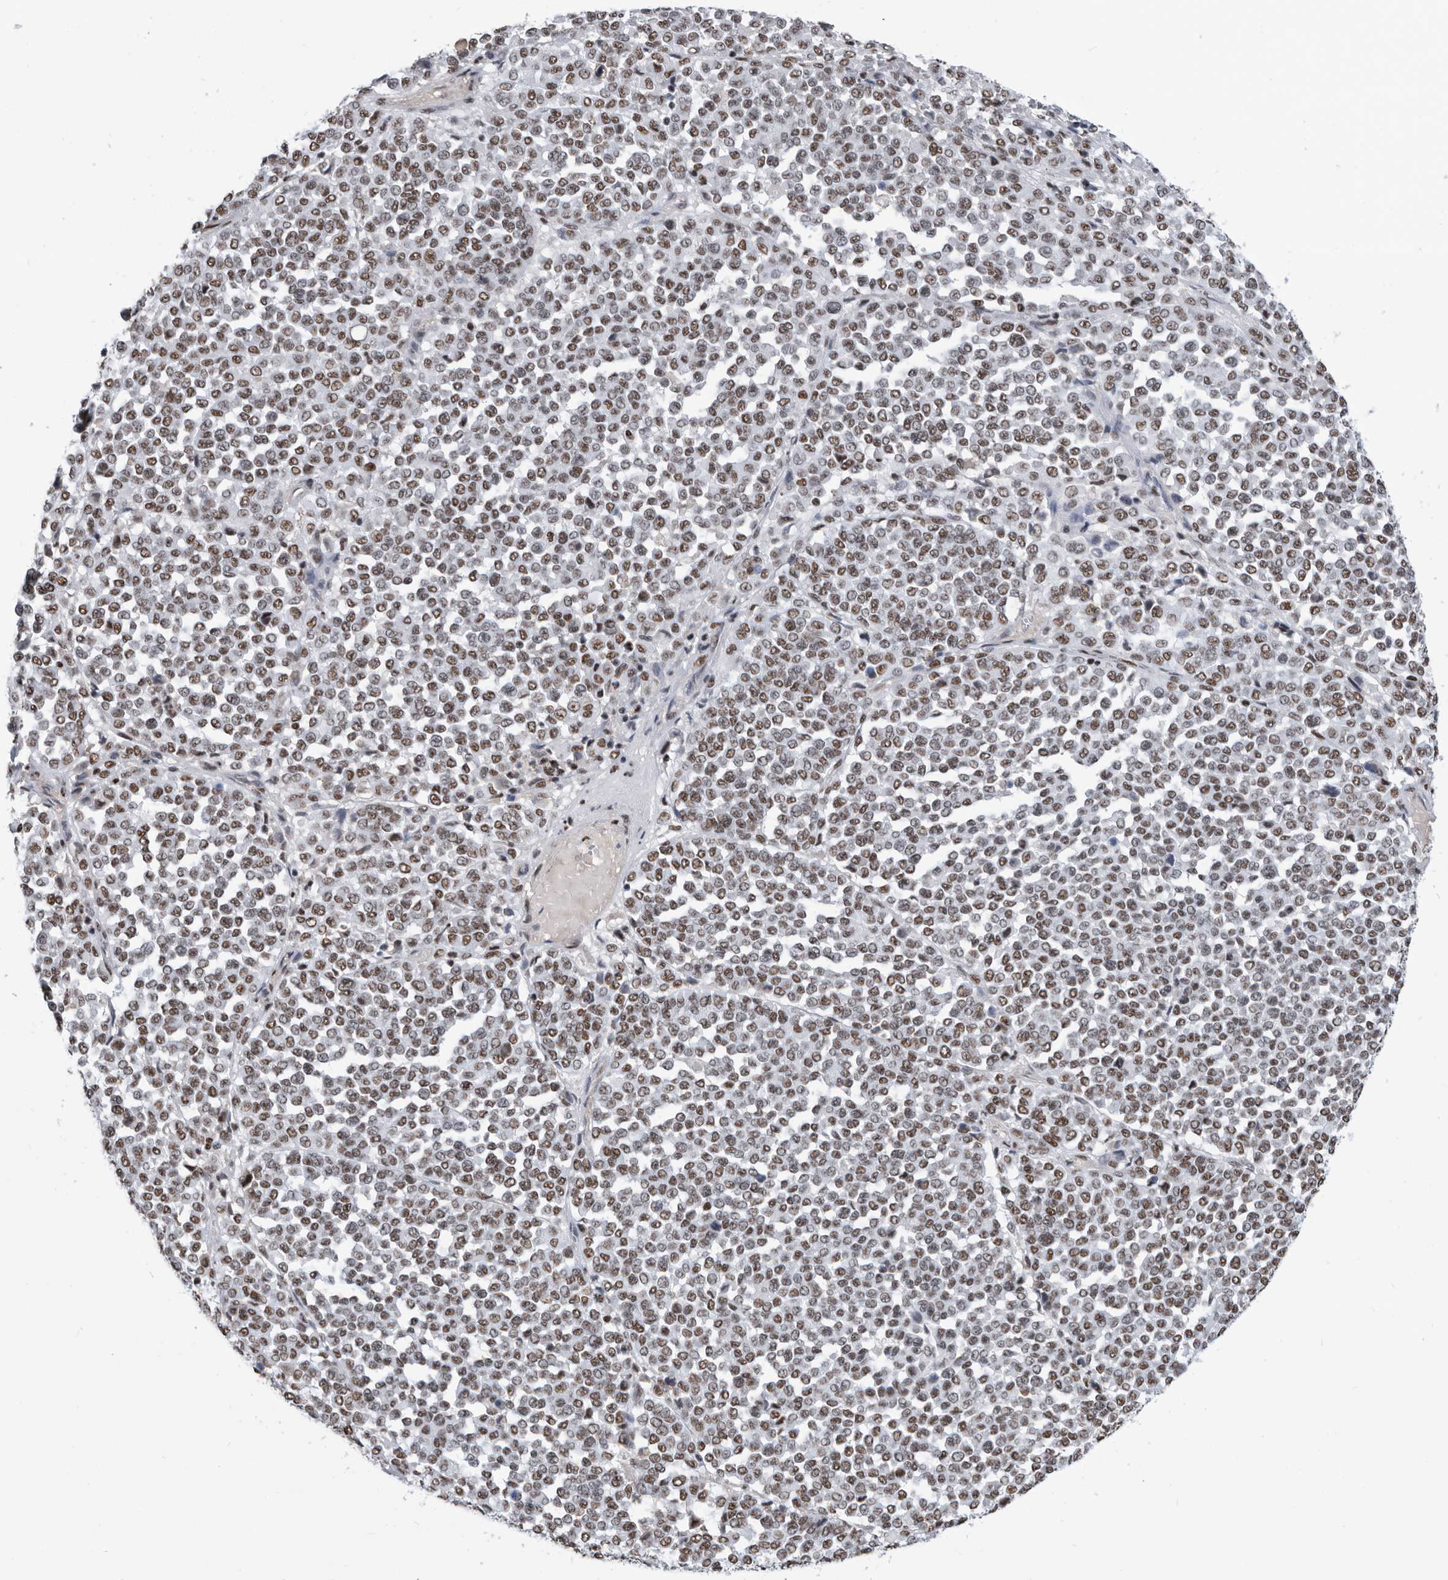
{"staining": {"intensity": "moderate", "quantity": ">75%", "location": "nuclear"}, "tissue": "melanoma", "cell_type": "Tumor cells", "image_type": "cancer", "snomed": [{"axis": "morphology", "description": "Malignant melanoma, Metastatic site"}, {"axis": "topography", "description": "Pancreas"}], "caption": "Immunohistochemical staining of melanoma displays medium levels of moderate nuclear positivity in approximately >75% of tumor cells. (IHC, brightfield microscopy, high magnification).", "gene": "SF3A1", "patient": {"sex": "female", "age": 30}}